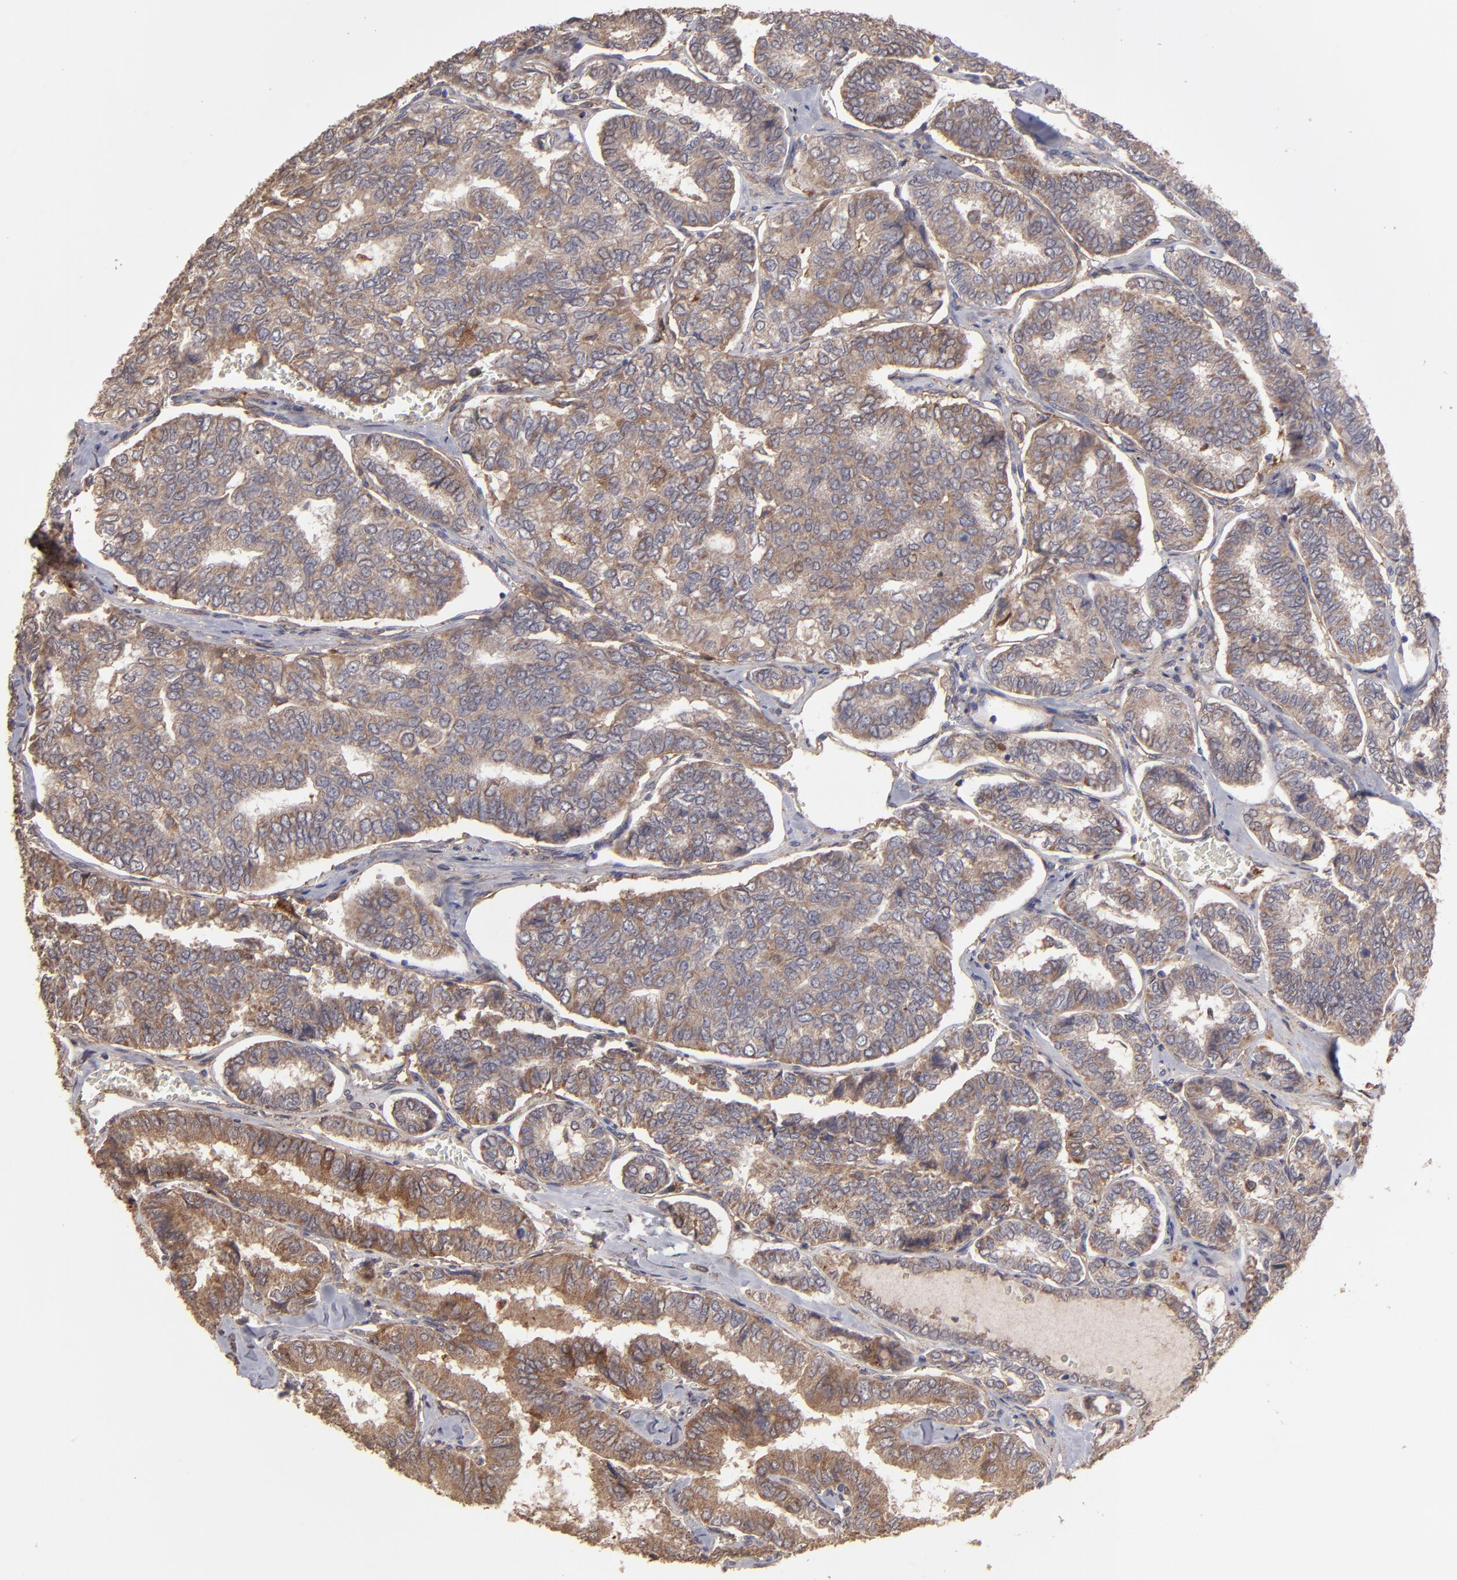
{"staining": {"intensity": "moderate", "quantity": ">75%", "location": "cytoplasmic/membranous"}, "tissue": "thyroid cancer", "cell_type": "Tumor cells", "image_type": "cancer", "snomed": [{"axis": "morphology", "description": "Papillary adenocarcinoma, NOS"}, {"axis": "topography", "description": "Thyroid gland"}], "caption": "About >75% of tumor cells in human thyroid papillary adenocarcinoma show moderate cytoplasmic/membranous protein expression as visualized by brown immunohistochemical staining.", "gene": "ITGB5", "patient": {"sex": "female", "age": 35}}